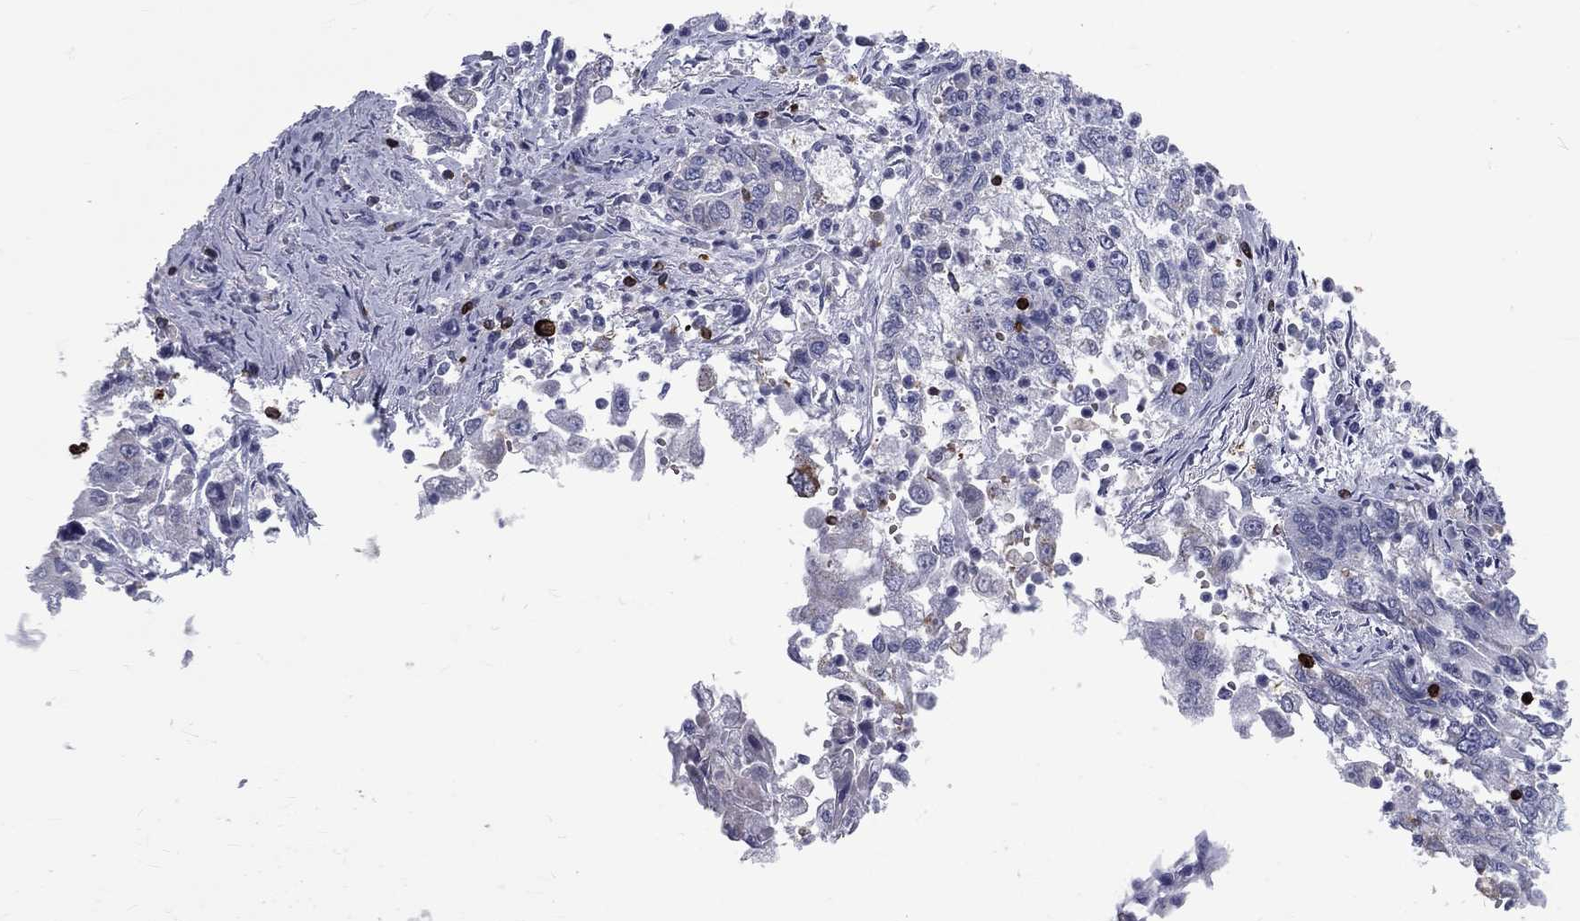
{"staining": {"intensity": "negative", "quantity": "none", "location": "none"}, "tissue": "cervical cancer", "cell_type": "Tumor cells", "image_type": "cancer", "snomed": [{"axis": "morphology", "description": "Squamous cell carcinoma, NOS"}, {"axis": "topography", "description": "Cervix"}], "caption": "Micrograph shows no protein expression in tumor cells of cervical cancer tissue. (Brightfield microscopy of DAB IHC at high magnification).", "gene": "CTSW", "patient": {"sex": "female", "age": 36}}